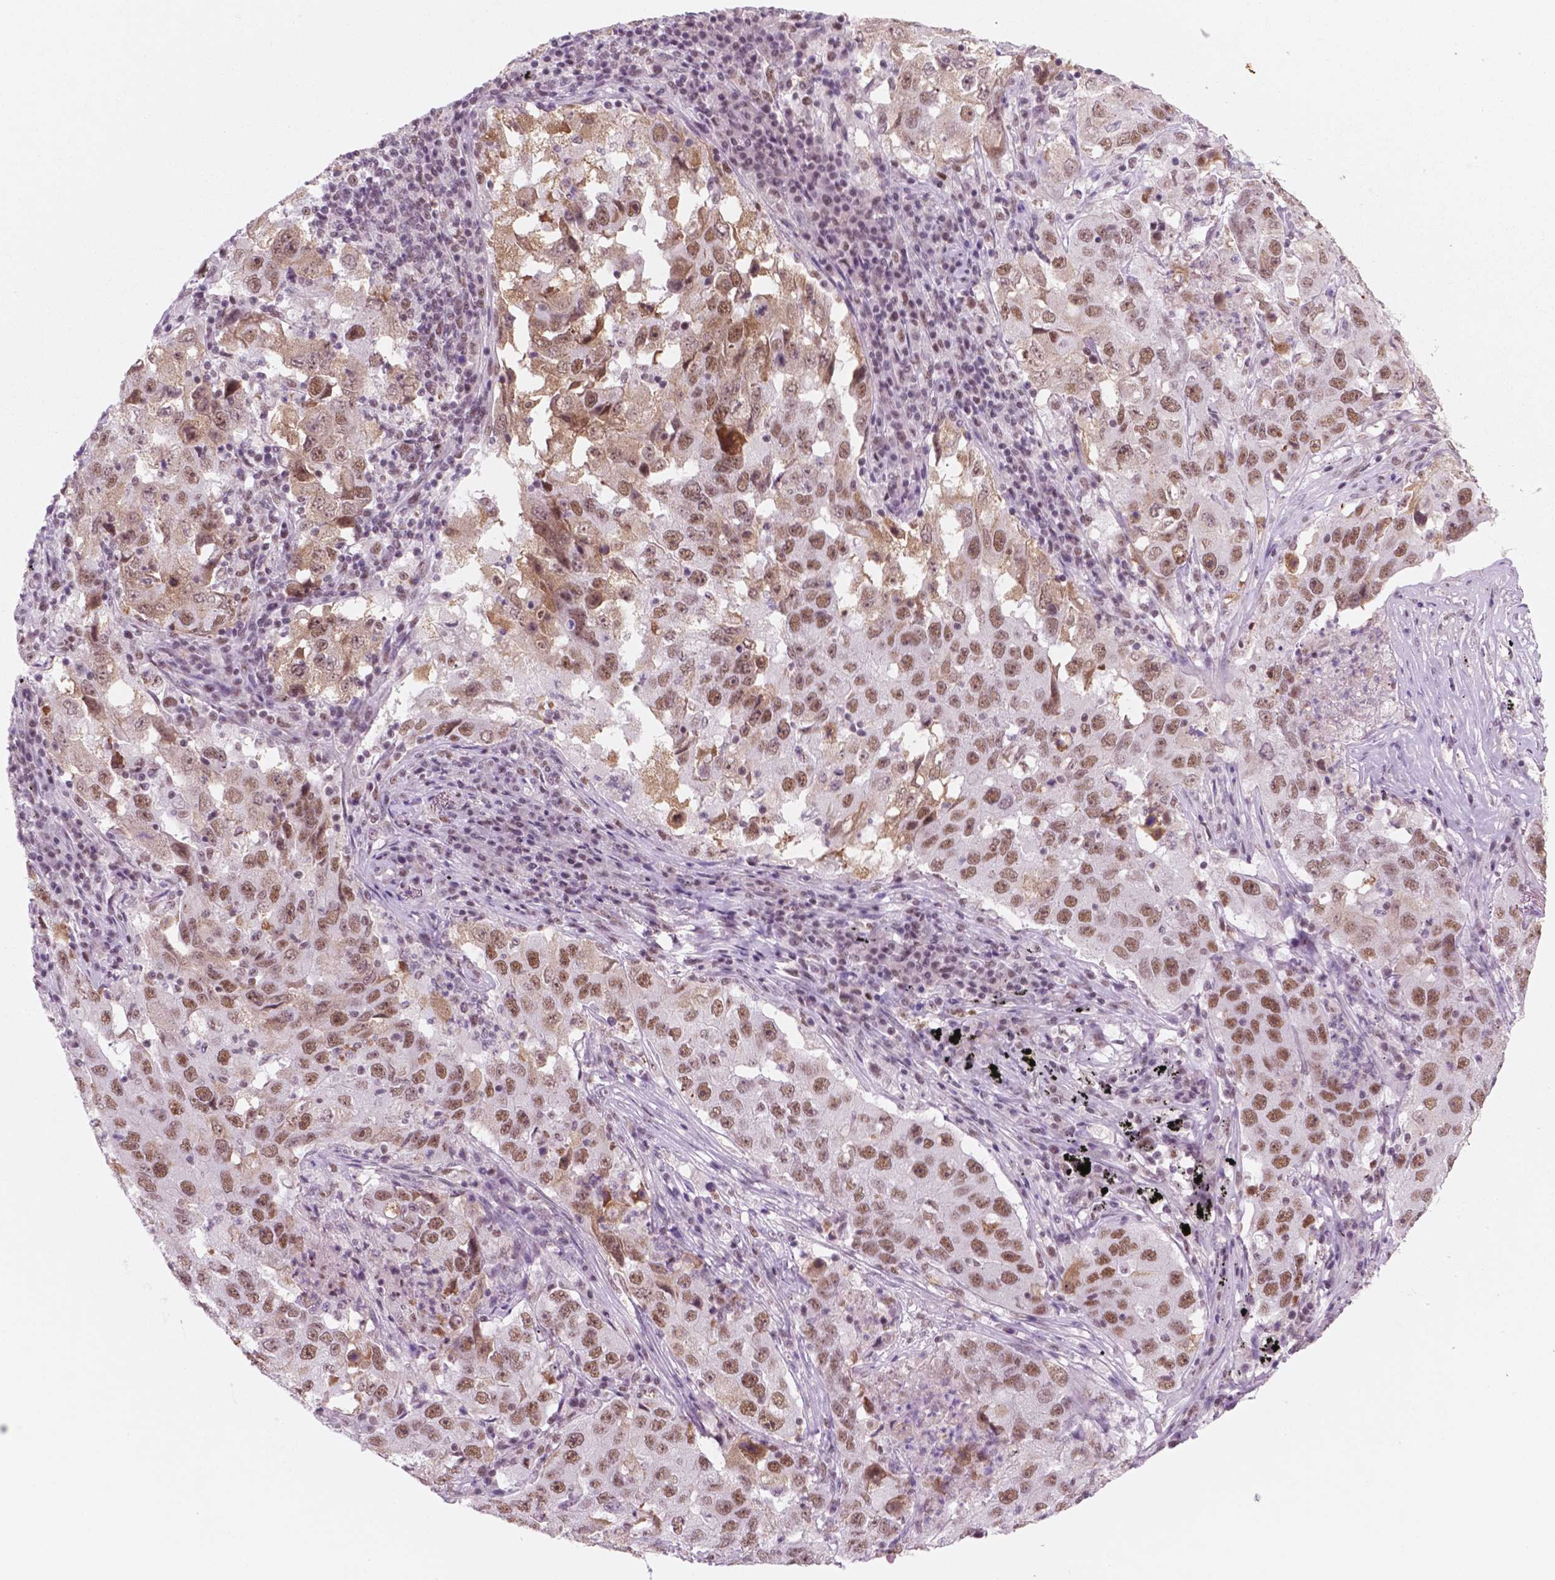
{"staining": {"intensity": "moderate", "quantity": ">75%", "location": "nuclear"}, "tissue": "lung cancer", "cell_type": "Tumor cells", "image_type": "cancer", "snomed": [{"axis": "morphology", "description": "Adenocarcinoma, NOS"}, {"axis": "topography", "description": "Lung"}], "caption": "A micrograph showing moderate nuclear expression in approximately >75% of tumor cells in adenocarcinoma (lung), as visualized by brown immunohistochemical staining.", "gene": "CTR9", "patient": {"sex": "male", "age": 73}}